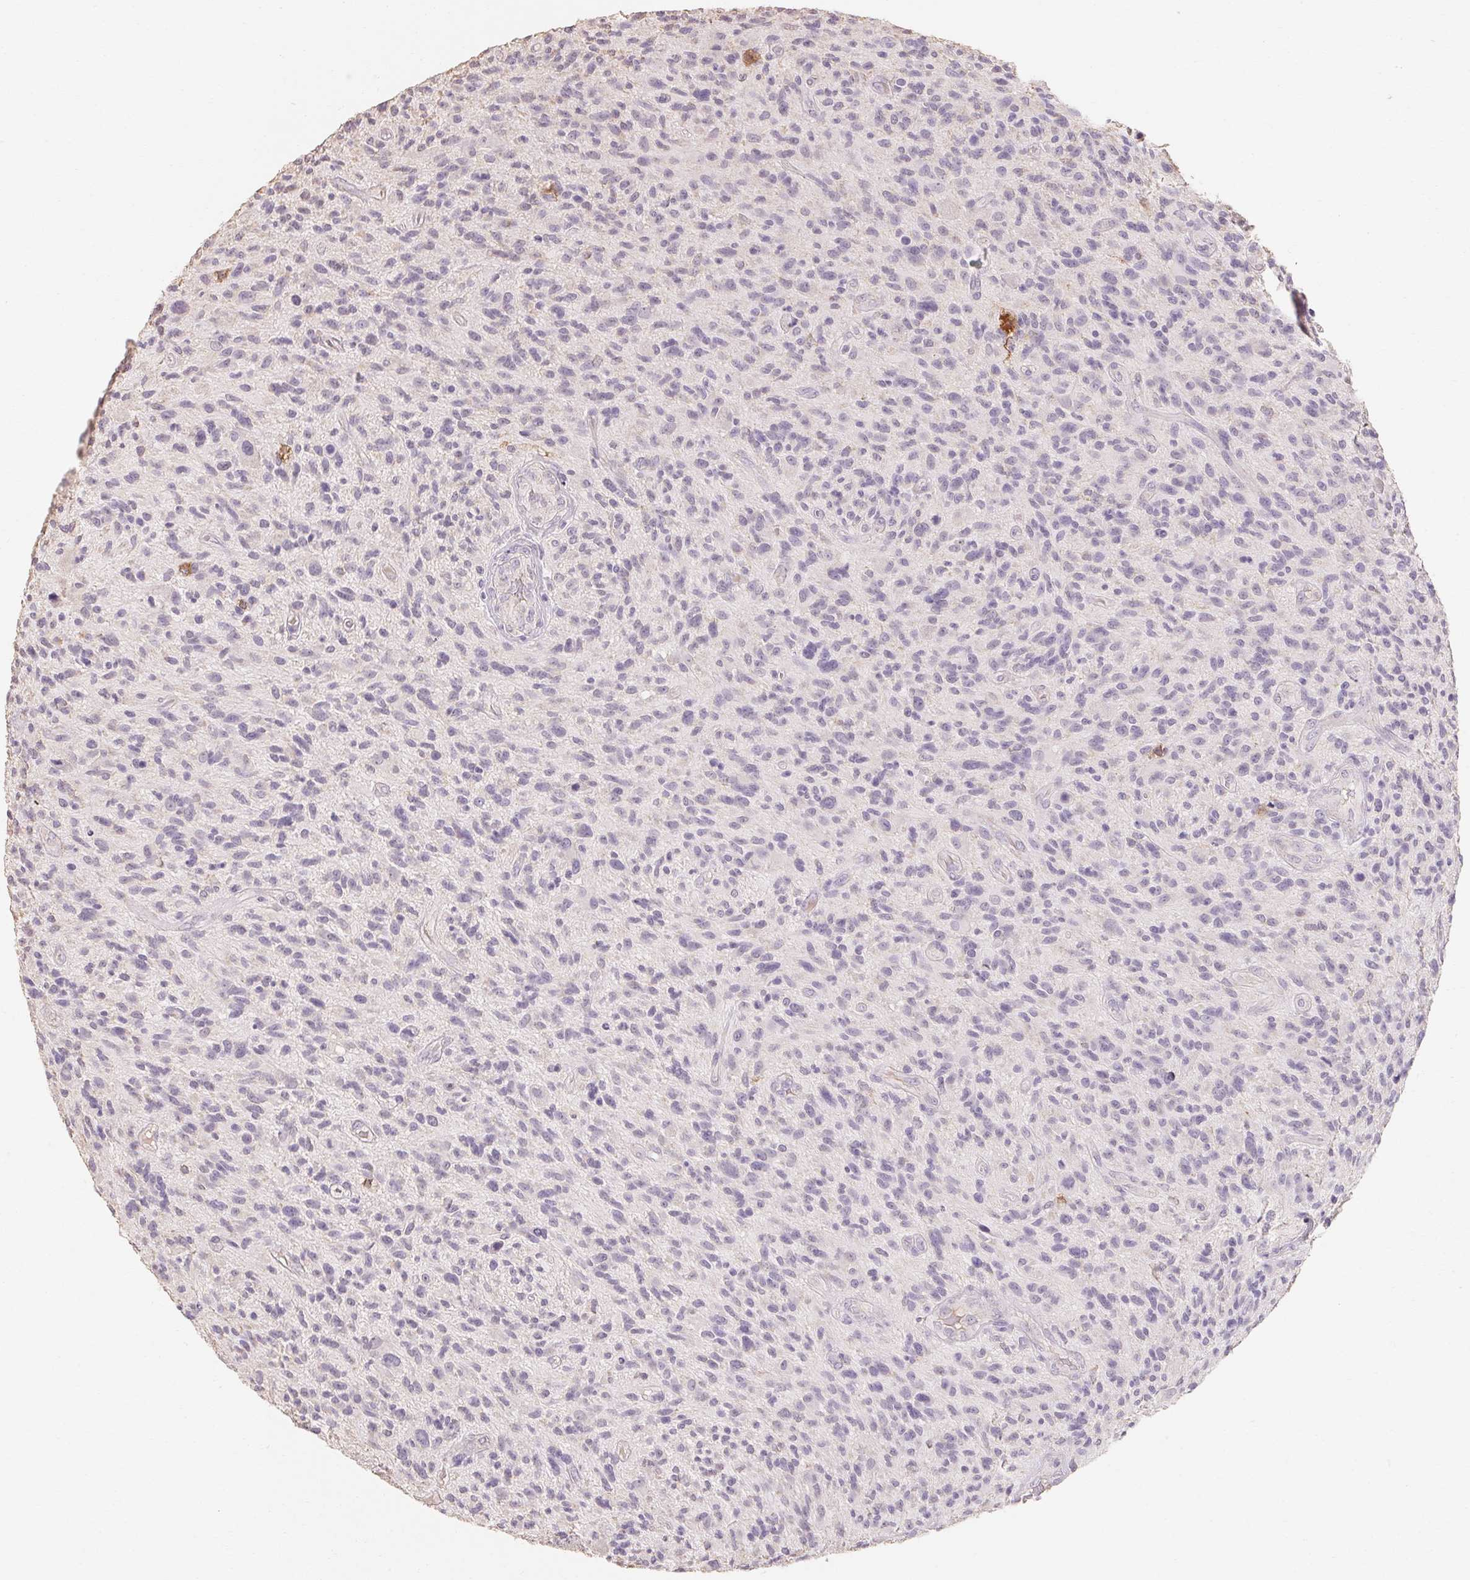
{"staining": {"intensity": "negative", "quantity": "none", "location": "none"}, "tissue": "glioma", "cell_type": "Tumor cells", "image_type": "cancer", "snomed": [{"axis": "morphology", "description": "Glioma, malignant, High grade"}, {"axis": "topography", "description": "Brain"}], "caption": "DAB immunohistochemical staining of human high-grade glioma (malignant) shows no significant positivity in tumor cells.", "gene": "MAP7D2", "patient": {"sex": "male", "age": 47}}